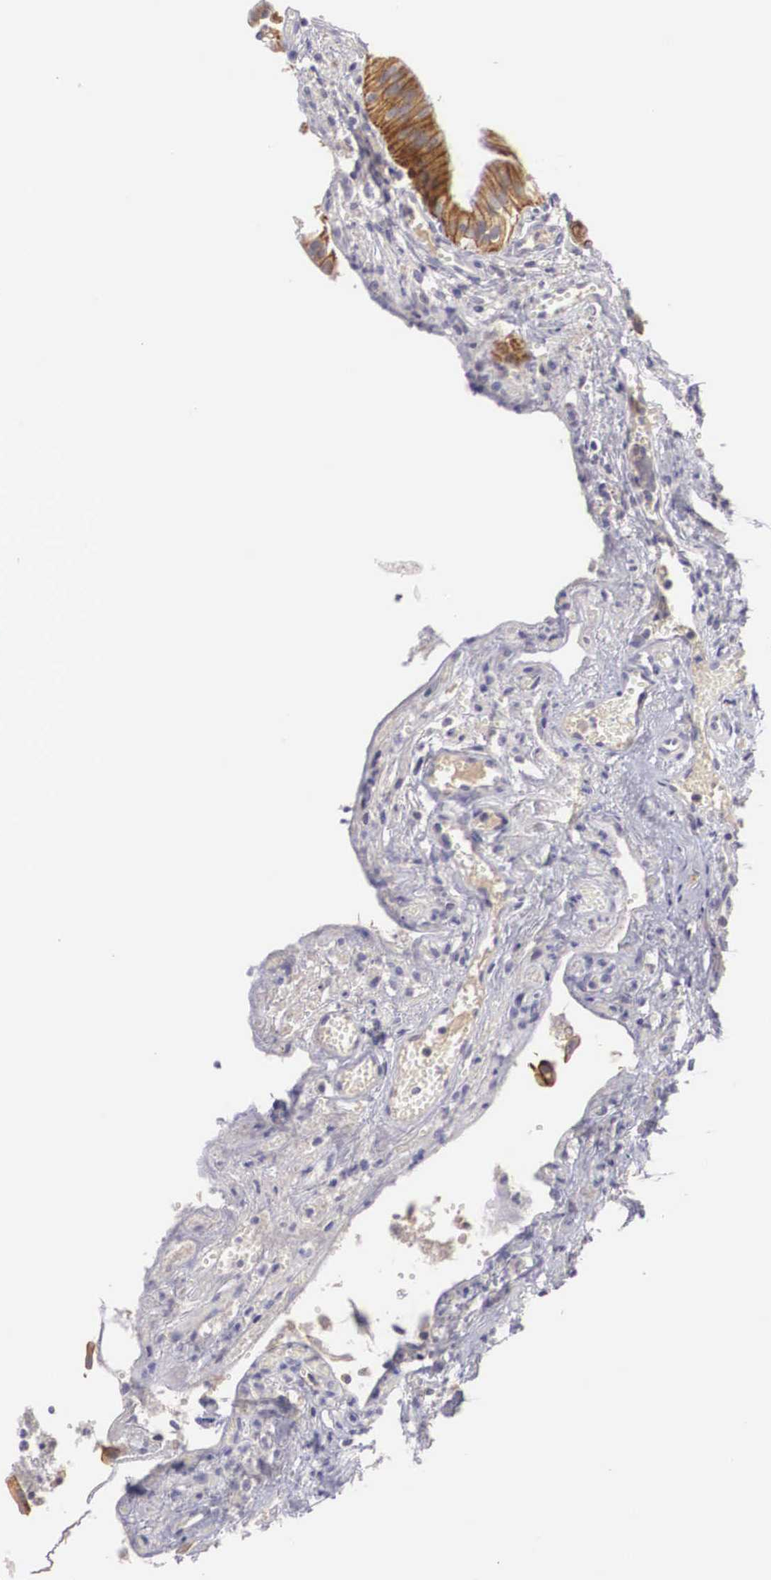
{"staining": {"intensity": "strong", "quantity": ">75%", "location": "cytoplasmic/membranous"}, "tissue": "gallbladder", "cell_type": "Glandular cells", "image_type": "normal", "snomed": [{"axis": "morphology", "description": "Normal tissue, NOS"}, {"axis": "topography", "description": "Gallbladder"}], "caption": "This photomicrograph shows IHC staining of normal gallbladder, with high strong cytoplasmic/membranous staining in approximately >75% of glandular cells.", "gene": "NREP", "patient": {"sex": "male", "age": 28}}